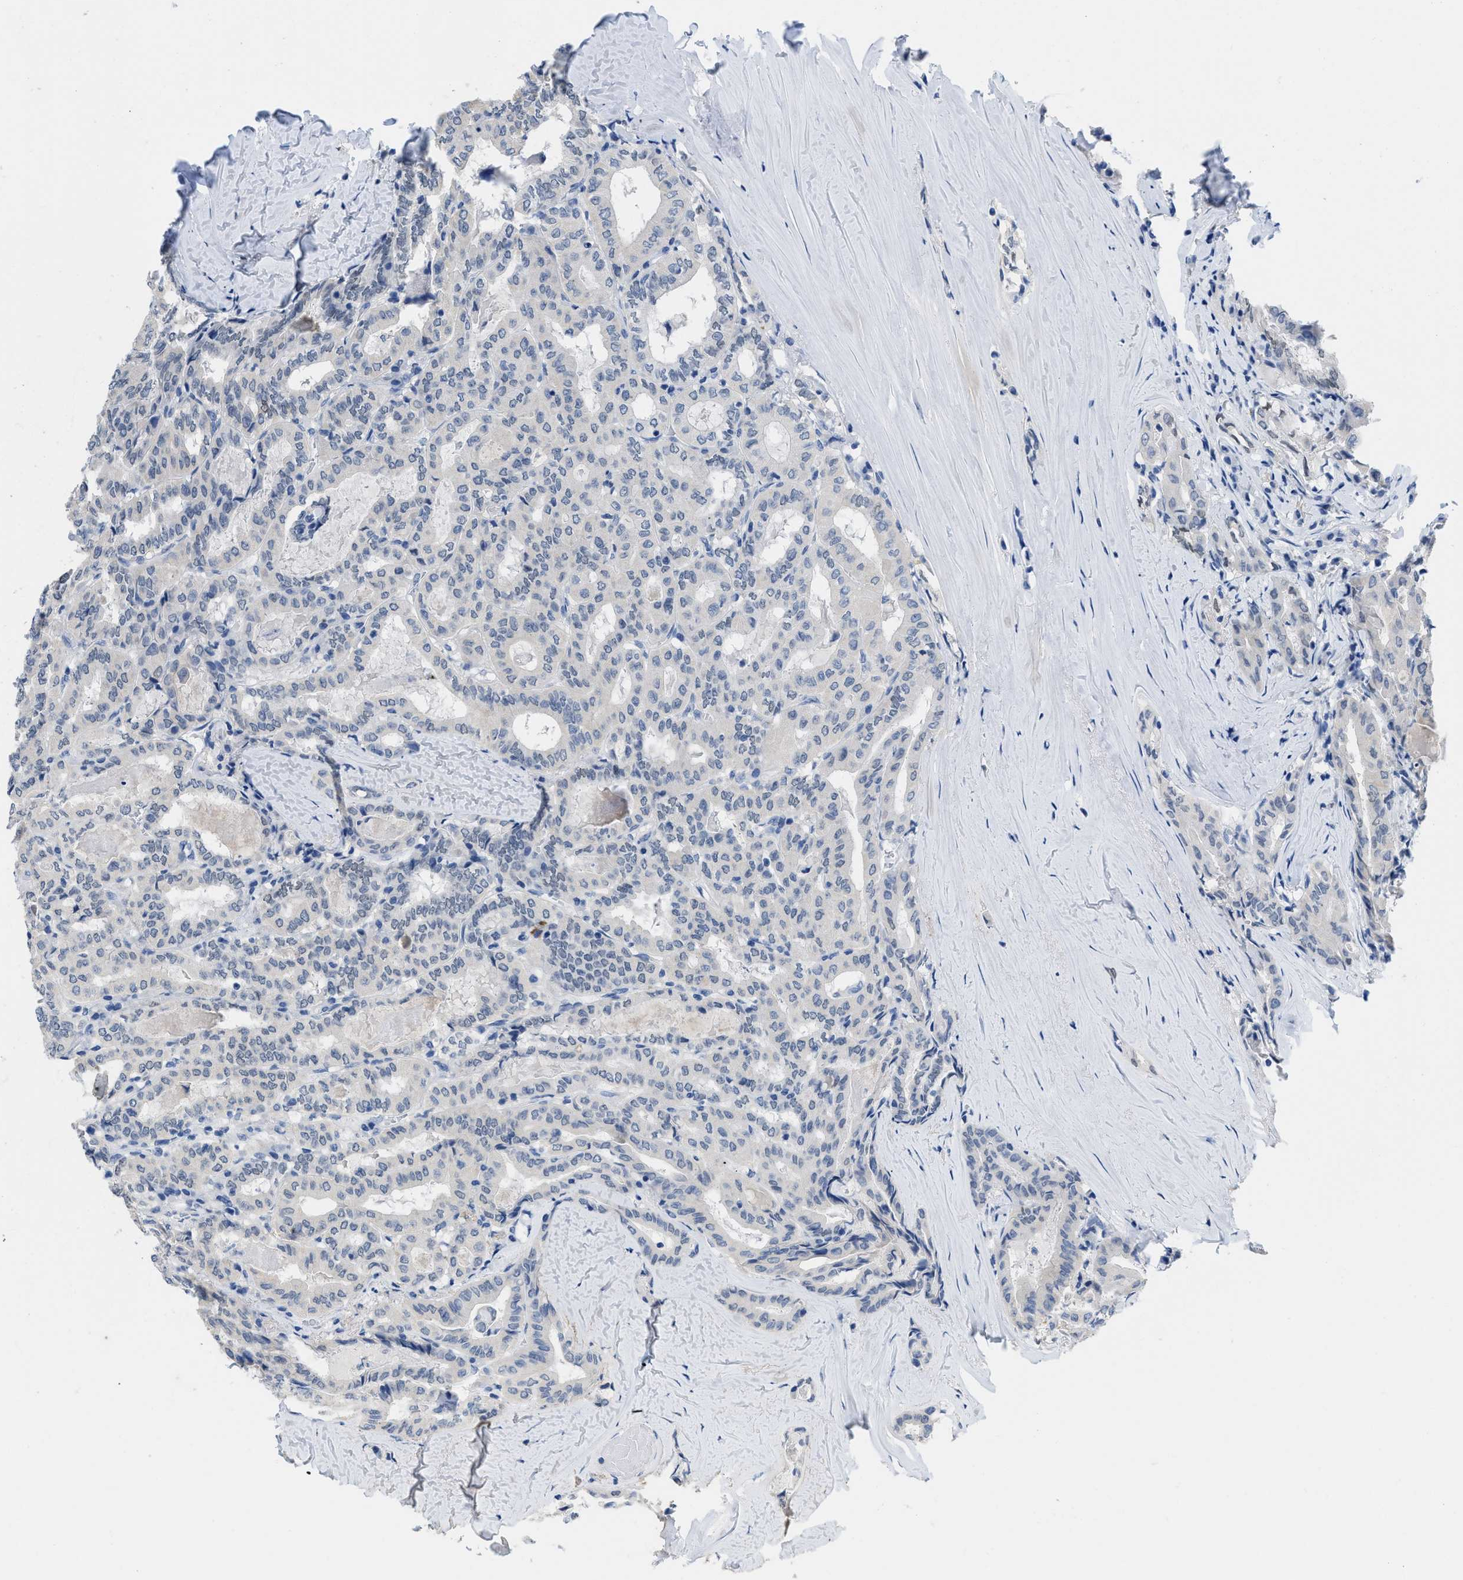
{"staining": {"intensity": "negative", "quantity": "none", "location": "none"}, "tissue": "thyroid cancer", "cell_type": "Tumor cells", "image_type": "cancer", "snomed": [{"axis": "morphology", "description": "Papillary adenocarcinoma, NOS"}, {"axis": "topography", "description": "Thyroid gland"}], "caption": "This histopathology image is of papillary adenocarcinoma (thyroid) stained with immunohistochemistry to label a protein in brown with the nuclei are counter-stained blue. There is no staining in tumor cells. Nuclei are stained in blue.", "gene": "NFIX", "patient": {"sex": "female", "age": 42}}